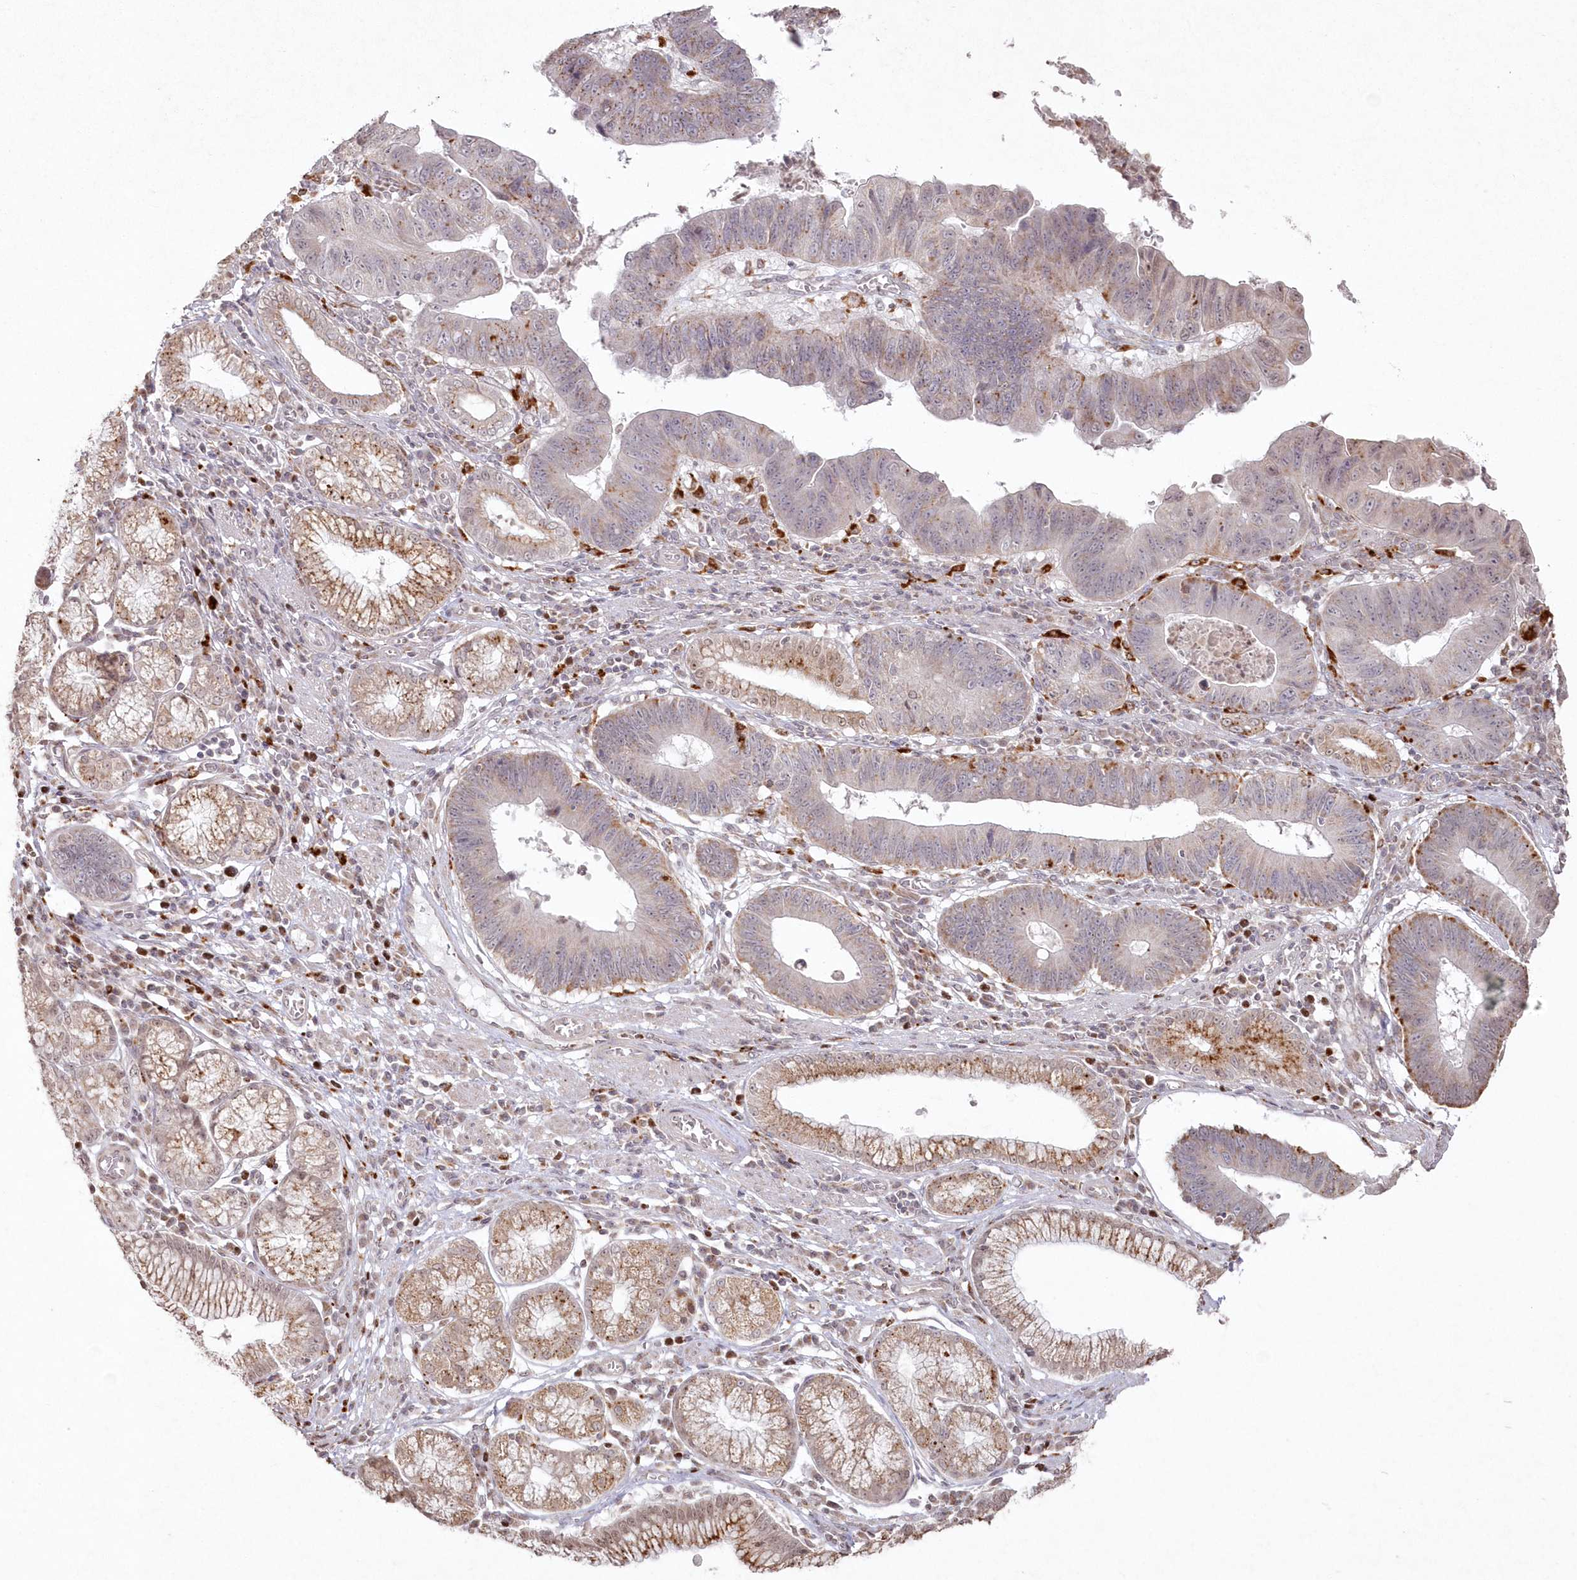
{"staining": {"intensity": "moderate", "quantity": "<25%", "location": "cytoplasmic/membranous"}, "tissue": "stomach cancer", "cell_type": "Tumor cells", "image_type": "cancer", "snomed": [{"axis": "morphology", "description": "Adenocarcinoma, NOS"}, {"axis": "topography", "description": "Stomach"}], "caption": "This image shows stomach adenocarcinoma stained with IHC to label a protein in brown. The cytoplasmic/membranous of tumor cells show moderate positivity for the protein. Nuclei are counter-stained blue.", "gene": "ARSB", "patient": {"sex": "male", "age": 59}}